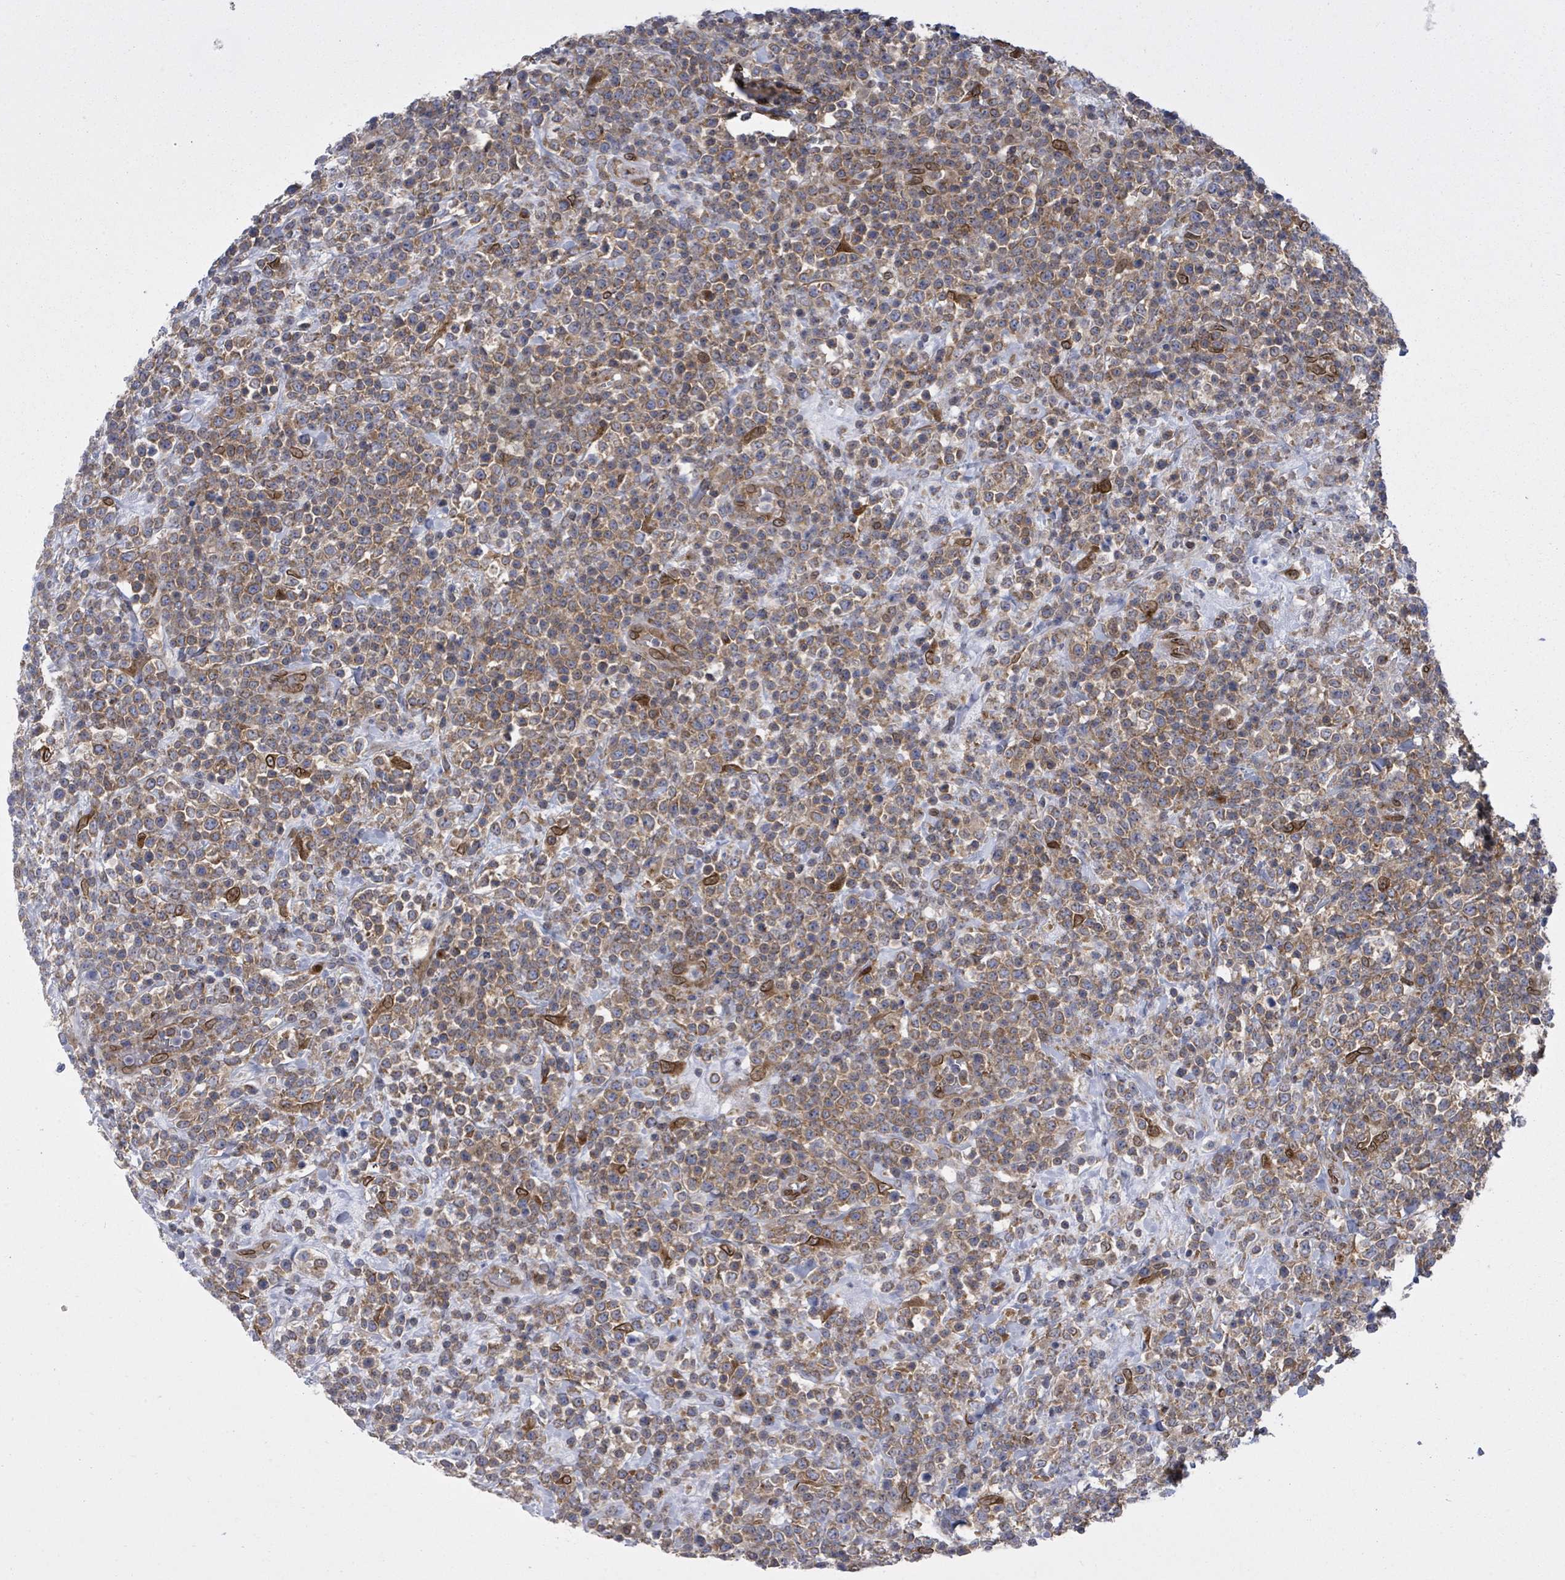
{"staining": {"intensity": "weak", "quantity": ">75%", "location": "cytoplasmic/membranous"}, "tissue": "lymphoma", "cell_type": "Tumor cells", "image_type": "cancer", "snomed": [{"axis": "morphology", "description": "Malignant lymphoma, non-Hodgkin's type, High grade"}, {"axis": "topography", "description": "Colon"}], "caption": "Brown immunohistochemical staining in human lymphoma exhibits weak cytoplasmic/membranous expression in about >75% of tumor cells. The staining is performed using DAB (3,3'-diaminobenzidine) brown chromogen to label protein expression. The nuclei are counter-stained blue using hematoxylin.", "gene": "ARFGAP1", "patient": {"sex": "female", "age": 53}}